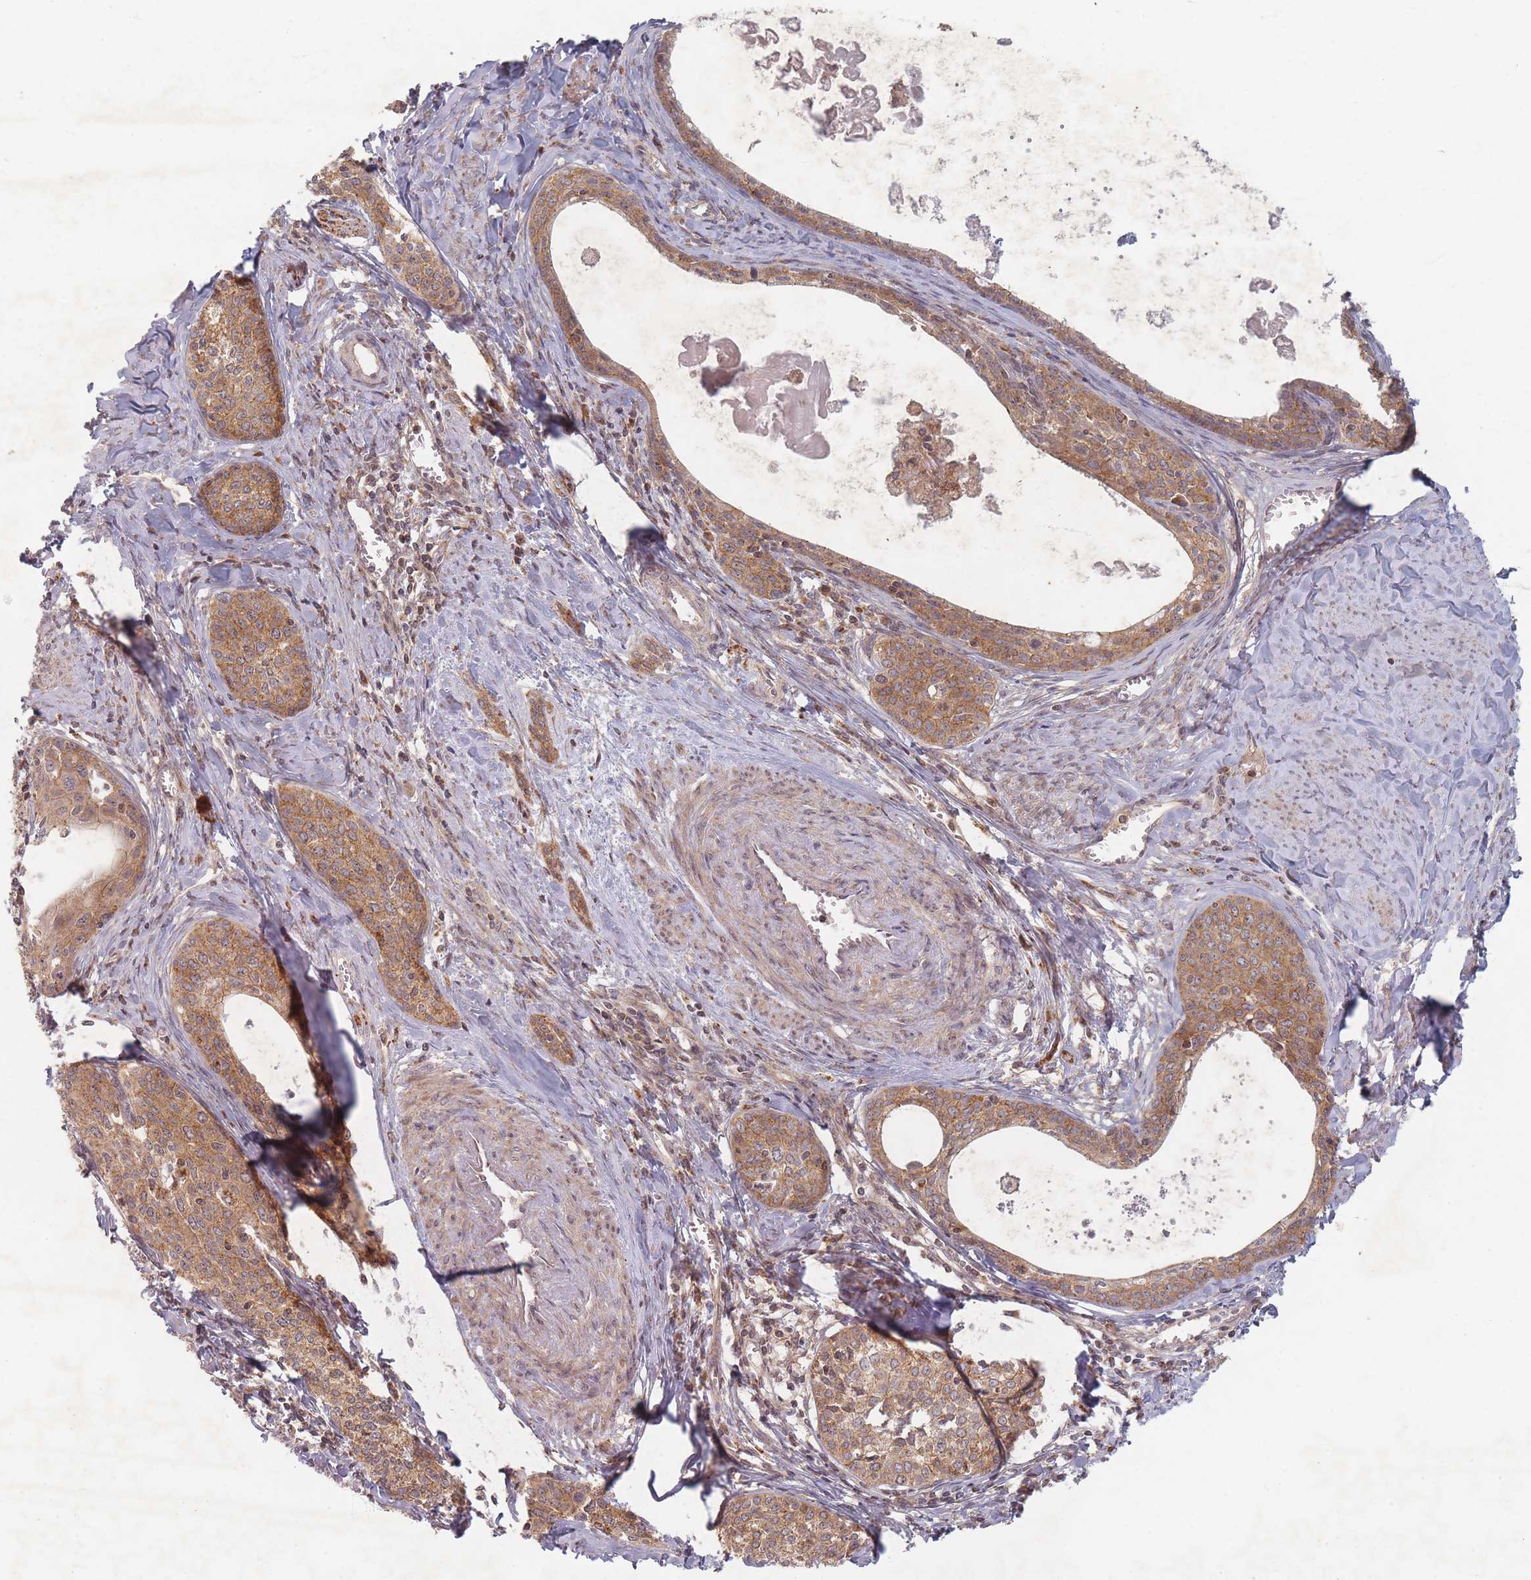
{"staining": {"intensity": "moderate", "quantity": ">75%", "location": "cytoplasmic/membranous"}, "tissue": "cervical cancer", "cell_type": "Tumor cells", "image_type": "cancer", "snomed": [{"axis": "morphology", "description": "Squamous cell carcinoma, NOS"}, {"axis": "morphology", "description": "Adenocarcinoma, NOS"}, {"axis": "topography", "description": "Cervix"}], "caption": "Immunohistochemical staining of human cervical adenocarcinoma displays medium levels of moderate cytoplasmic/membranous protein staining in approximately >75% of tumor cells. The staining was performed using DAB to visualize the protein expression in brown, while the nuclei were stained in blue with hematoxylin (Magnification: 20x).", "gene": "RADX", "patient": {"sex": "female", "age": 52}}